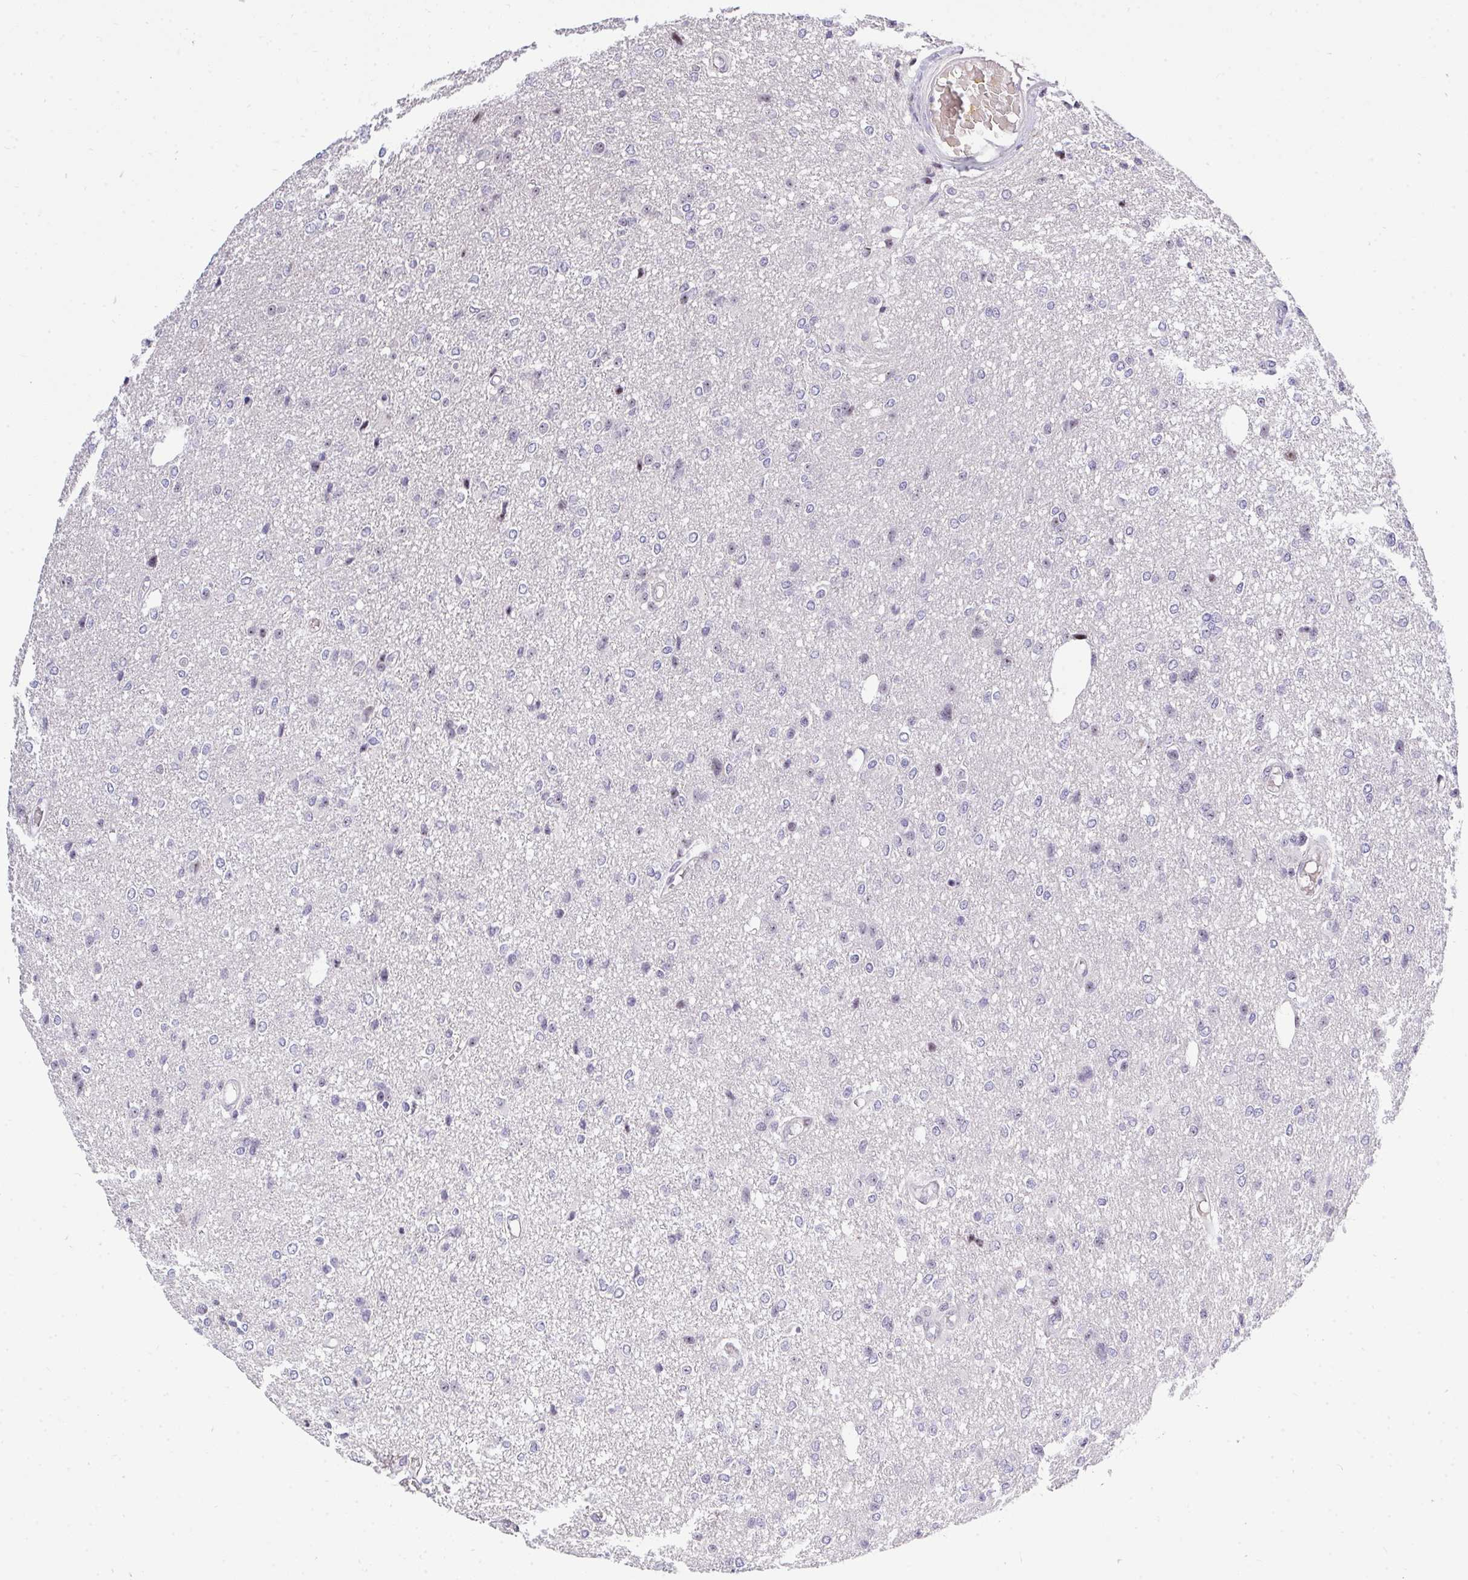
{"staining": {"intensity": "negative", "quantity": "none", "location": "none"}, "tissue": "glioma", "cell_type": "Tumor cells", "image_type": "cancer", "snomed": [{"axis": "morphology", "description": "Glioma, malignant, Low grade"}, {"axis": "topography", "description": "Brain"}], "caption": "Image shows no protein staining in tumor cells of malignant glioma (low-grade) tissue. (Brightfield microscopy of DAB (3,3'-diaminobenzidine) immunohistochemistry (IHC) at high magnification).", "gene": "PLPPR3", "patient": {"sex": "male", "age": 26}}